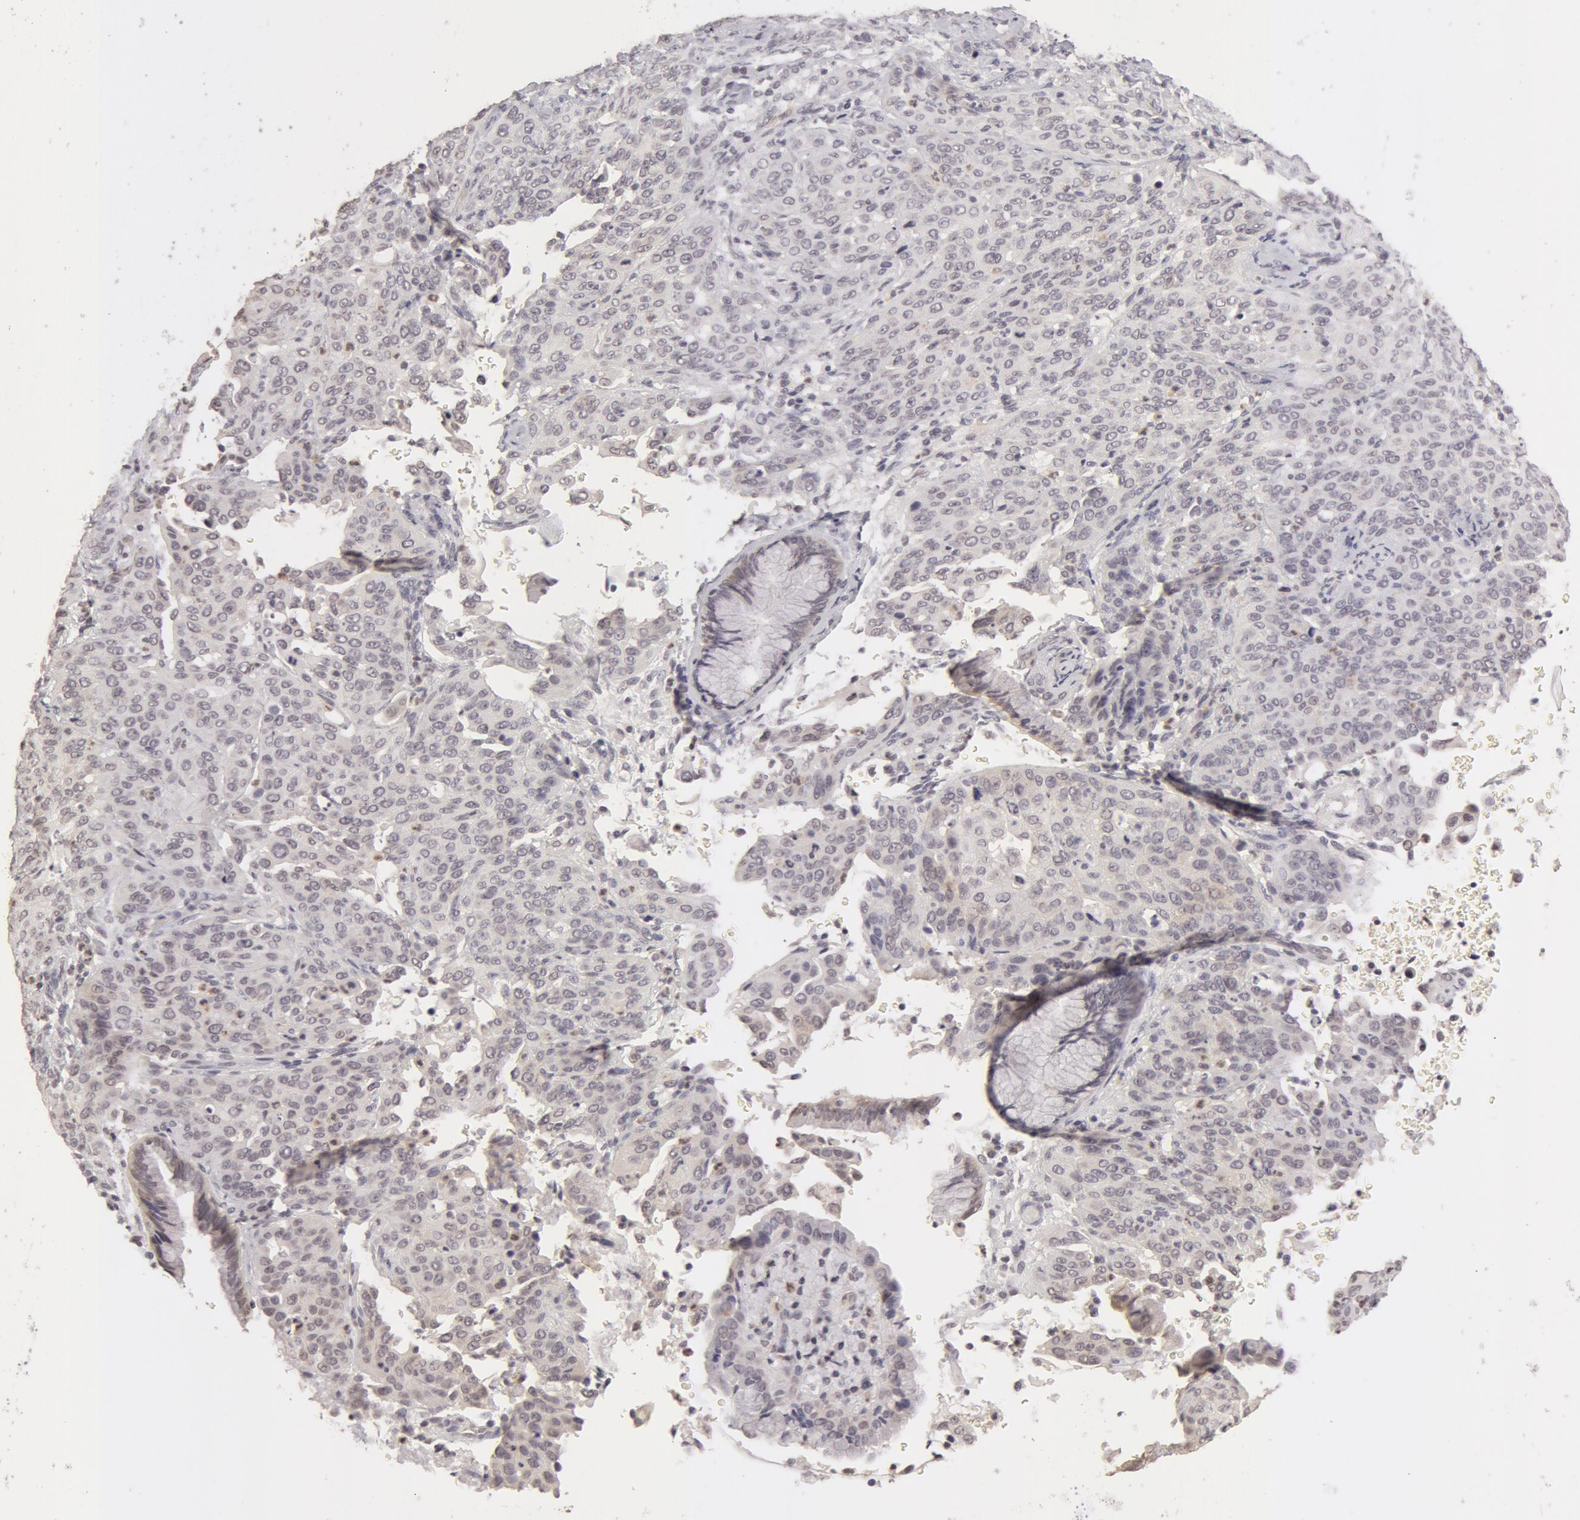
{"staining": {"intensity": "negative", "quantity": "none", "location": "none"}, "tissue": "cervical cancer", "cell_type": "Tumor cells", "image_type": "cancer", "snomed": [{"axis": "morphology", "description": "Squamous cell carcinoma, NOS"}, {"axis": "topography", "description": "Cervix"}], "caption": "IHC photomicrograph of cervical cancer stained for a protein (brown), which displays no staining in tumor cells. Brightfield microscopy of immunohistochemistry (IHC) stained with DAB (3,3'-diaminobenzidine) (brown) and hematoxylin (blue), captured at high magnification.", "gene": "ADAM10", "patient": {"sex": "female", "age": 41}}